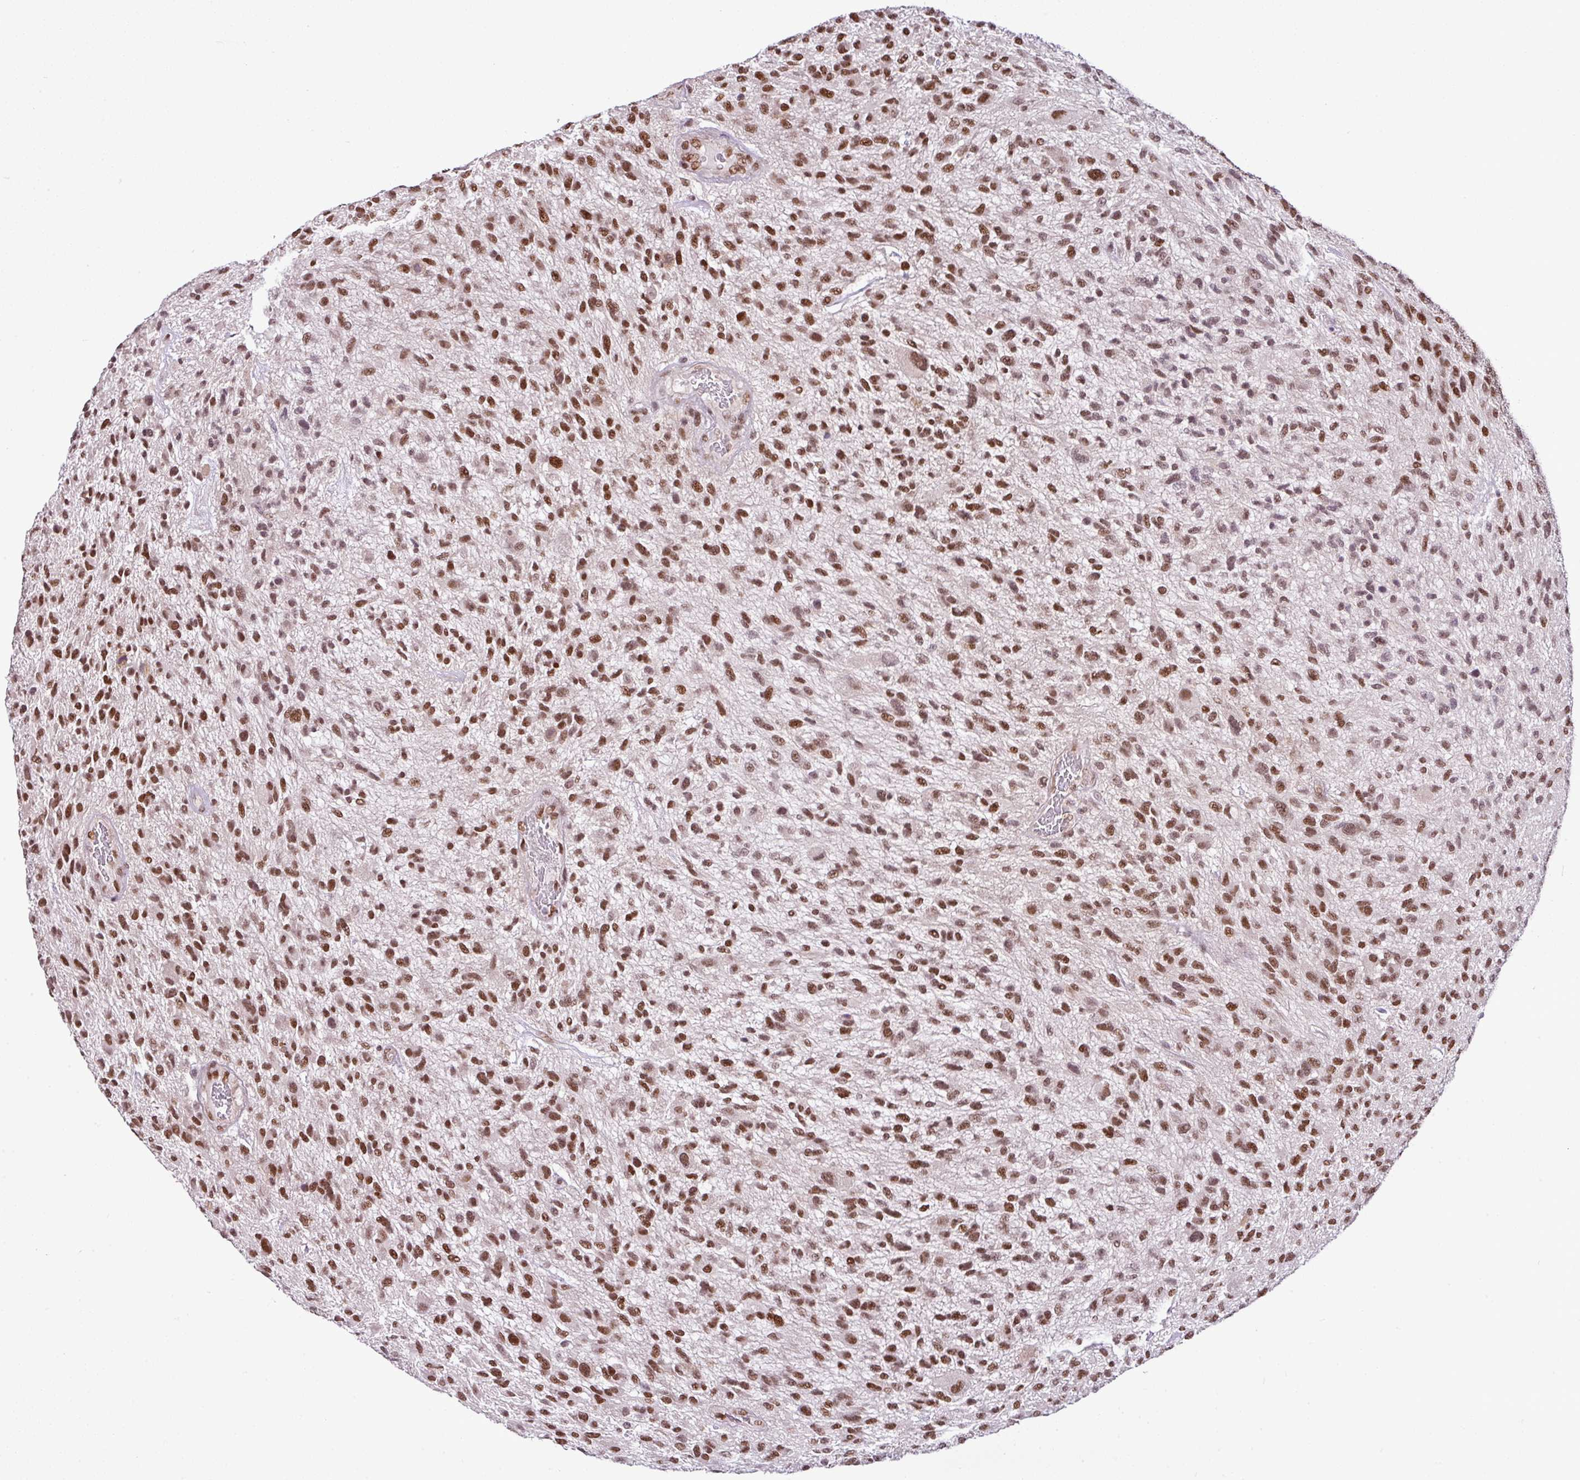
{"staining": {"intensity": "moderate", "quantity": ">75%", "location": "nuclear"}, "tissue": "glioma", "cell_type": "Tumor cells", "image_type": "cancer", "snomed": [{"axis": "morphology", "description": "Glioma, malignant, High grade"}, {"axis": "topography", "description": "Brain"}], "caption": "Tumor cells reveal medium levels of moderate nuclear expression in approximately >75% of cells in malignant glioma (high-grade).", "gene": "PGAP4", "patient": {"sex": "male", "age": 47}}